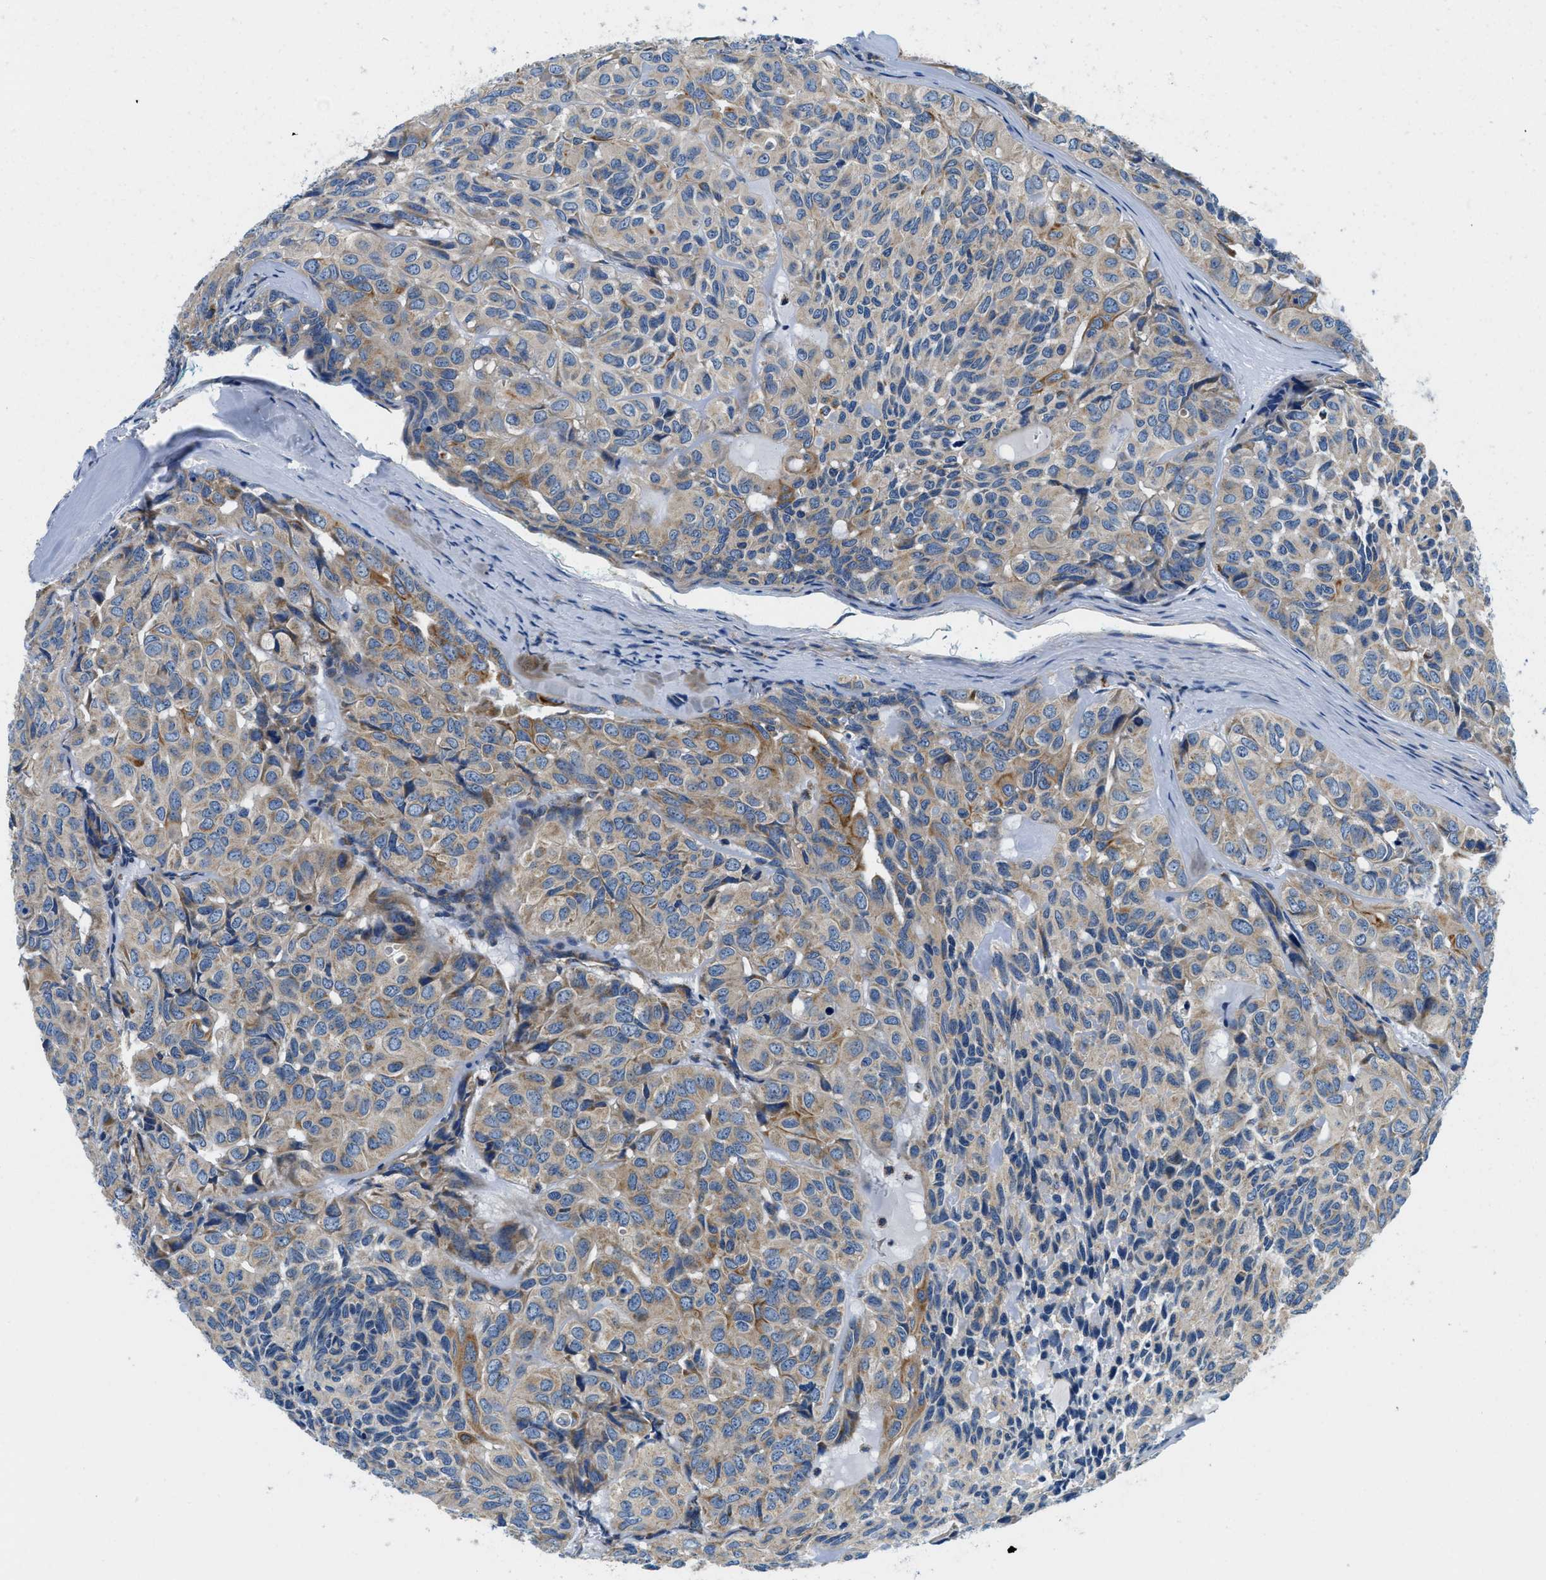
{"staining": {"intensity": "moderate", "quantity": "<25%", "location": "cytoplasmic/membranous"}, "tissue": "head and neck cancer", "cell_type": "Tumor cells", "image_type": "cancer", "snomed": [{"axis": "morphology", "description": "Adenocarcinoma, NOS"}, {"axis": "topography", "description": "Salivary gland, NOS"}, {"axis": "topography", "description": "Head-Neck"}], "caption": "Immunohistochemistry (IHC) image of neoplastic tissue: adenocarcinoma (head and neck) stained using IHC exhibits low levels of moderate protein expression localized specifically in the cytoplasmic/membranous of tumor cells, appearing as a cytoplasmic/membranous brown color.", "gene": "SAMD4B", "patient": {"sex": "female", "age": 76}}